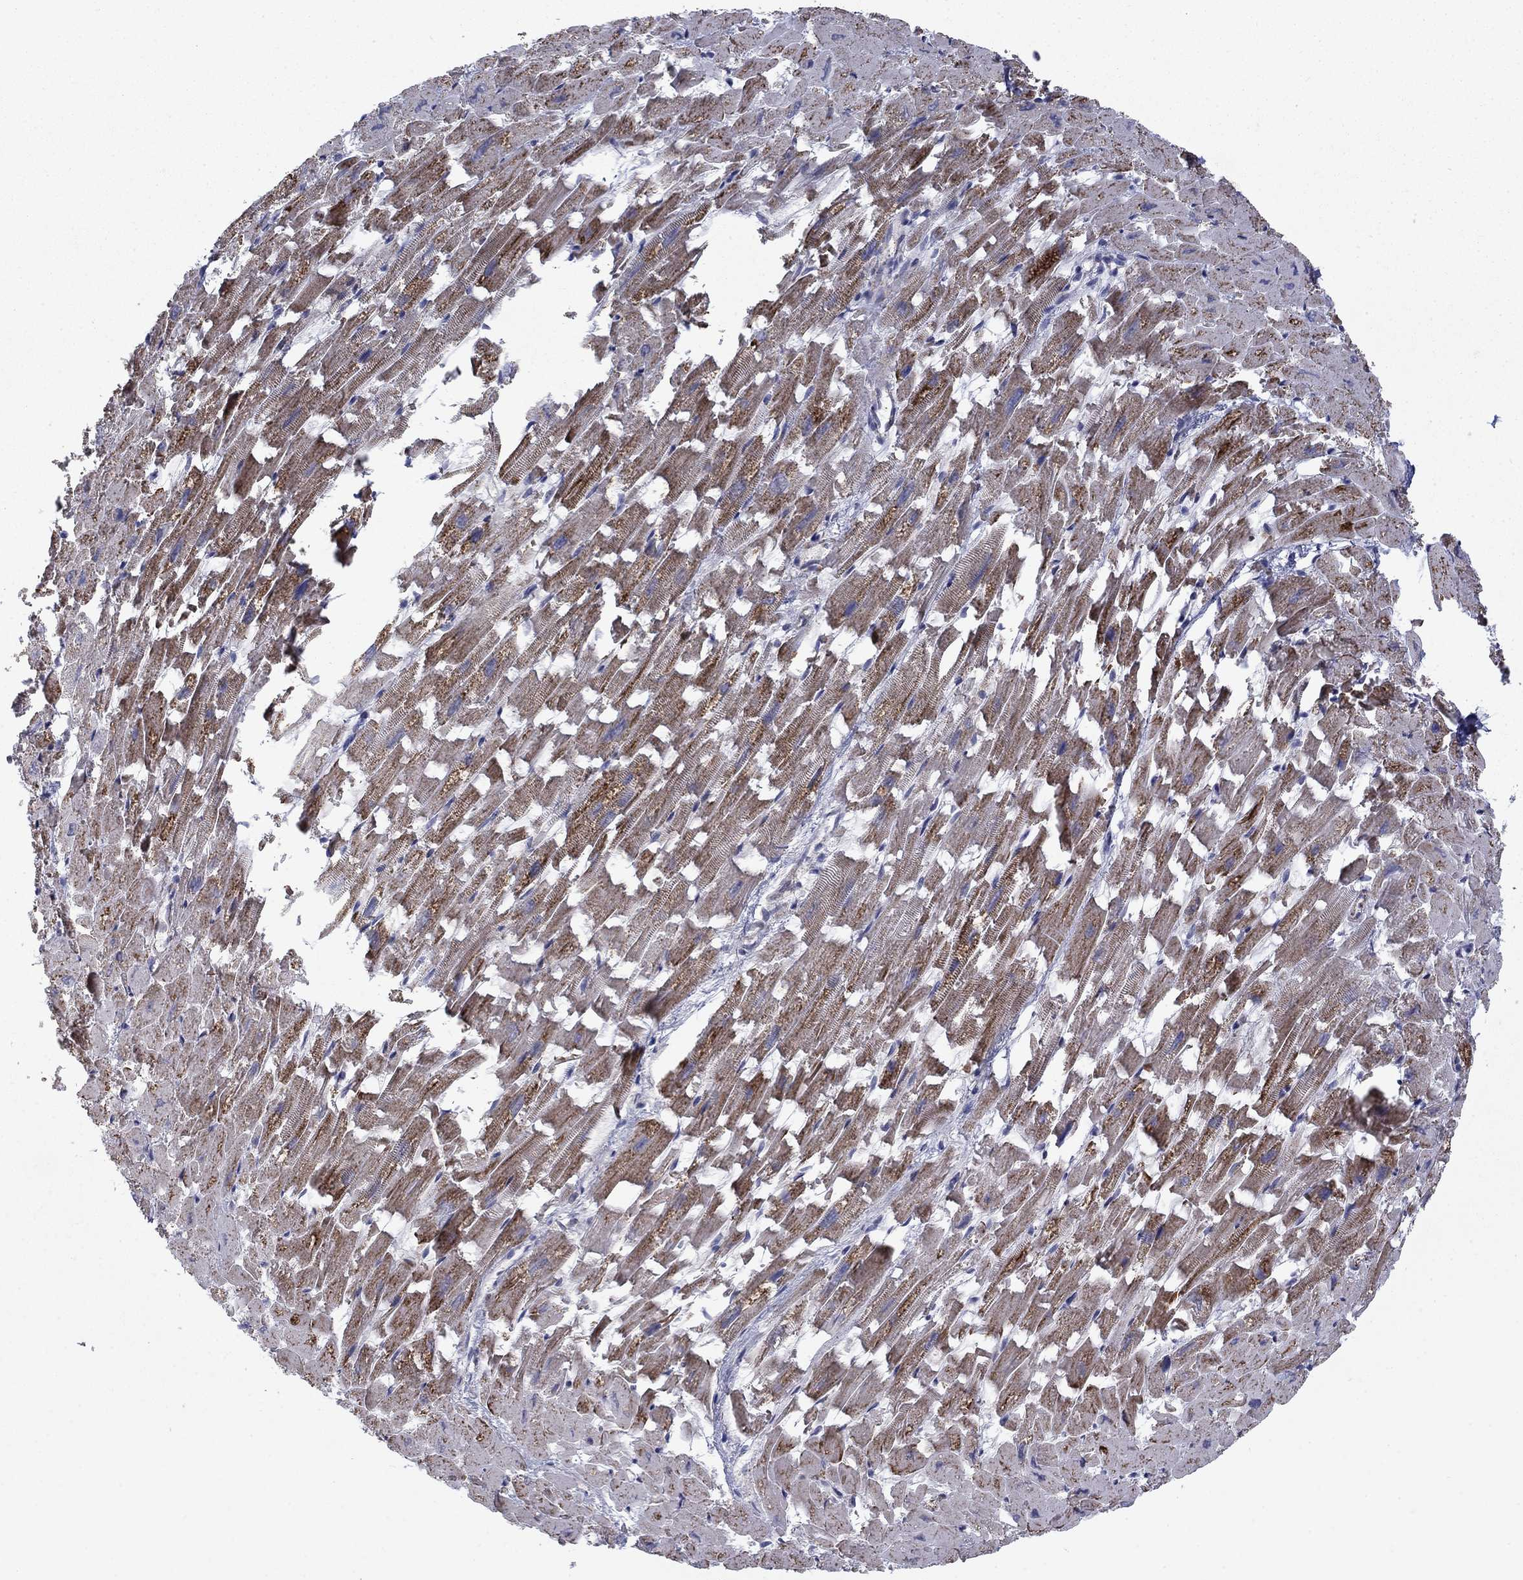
{"staining": {"intensity": "moderate", "quantity": ">75%", "location": "cytoplasmic/membranous"}, "tissue": "heart muscle", "cell_type": "Cardiomyocytes", "image_type": "normal", "snomed": [{"axis": "morphology", "description": "Normal tissue, NOS"}, {"axis": "topography", "description": "Heart"}], "caption": "DAB immunohistochemical staining of benign human heart muscle exhibits moderate cytoplasmic/membranous protein staining in approximately >75% of cardiomyocytes.", "gene": "DOP1B", "patient": {"sex": "female", "age": 64}}